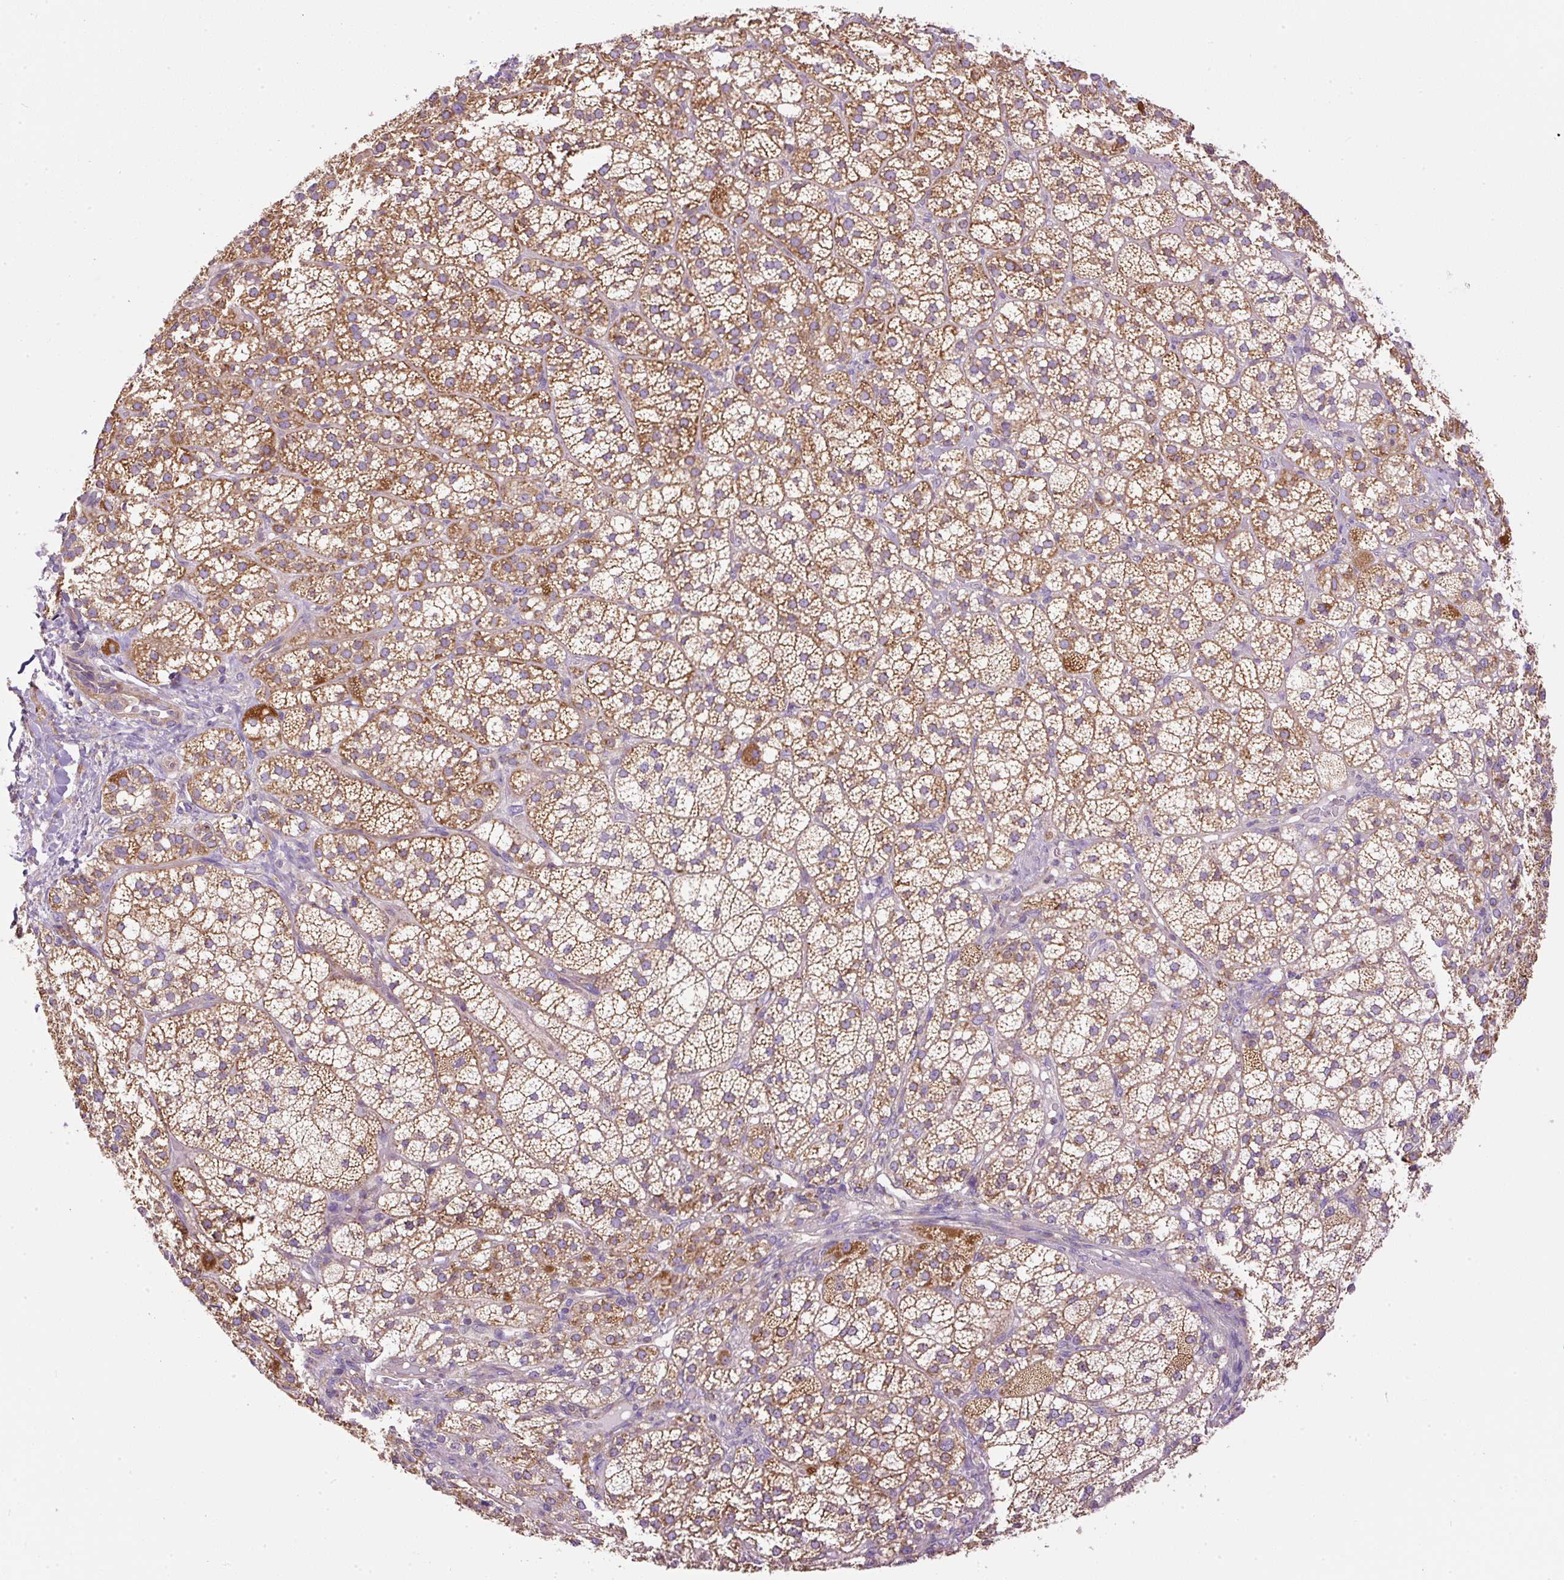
{"staining": {"intensity": "moderate", "quantity": ">75%", "location": "cytoplasmic/membranous"}, "tissue": "adrenal gland", "cell_type": "Glandular cells", "image_type": "normal", "snomed": [{"axis": "morphology", "description": "Normal tissue, NOS"}, {"axis": "topography", "description": "Adrenal gland"}], "caption": "Immunohistochemical staining of normal human adrenal gland displays >75% levels of moderate cytoplasmic/membranous protein expression in approximately >75% of glandular cells. The protein of interest is shown in brown color, while the nuclei are stained blue.", "gene": "NDUFAF2", "patient": {"sex": "female", "age": 60}}